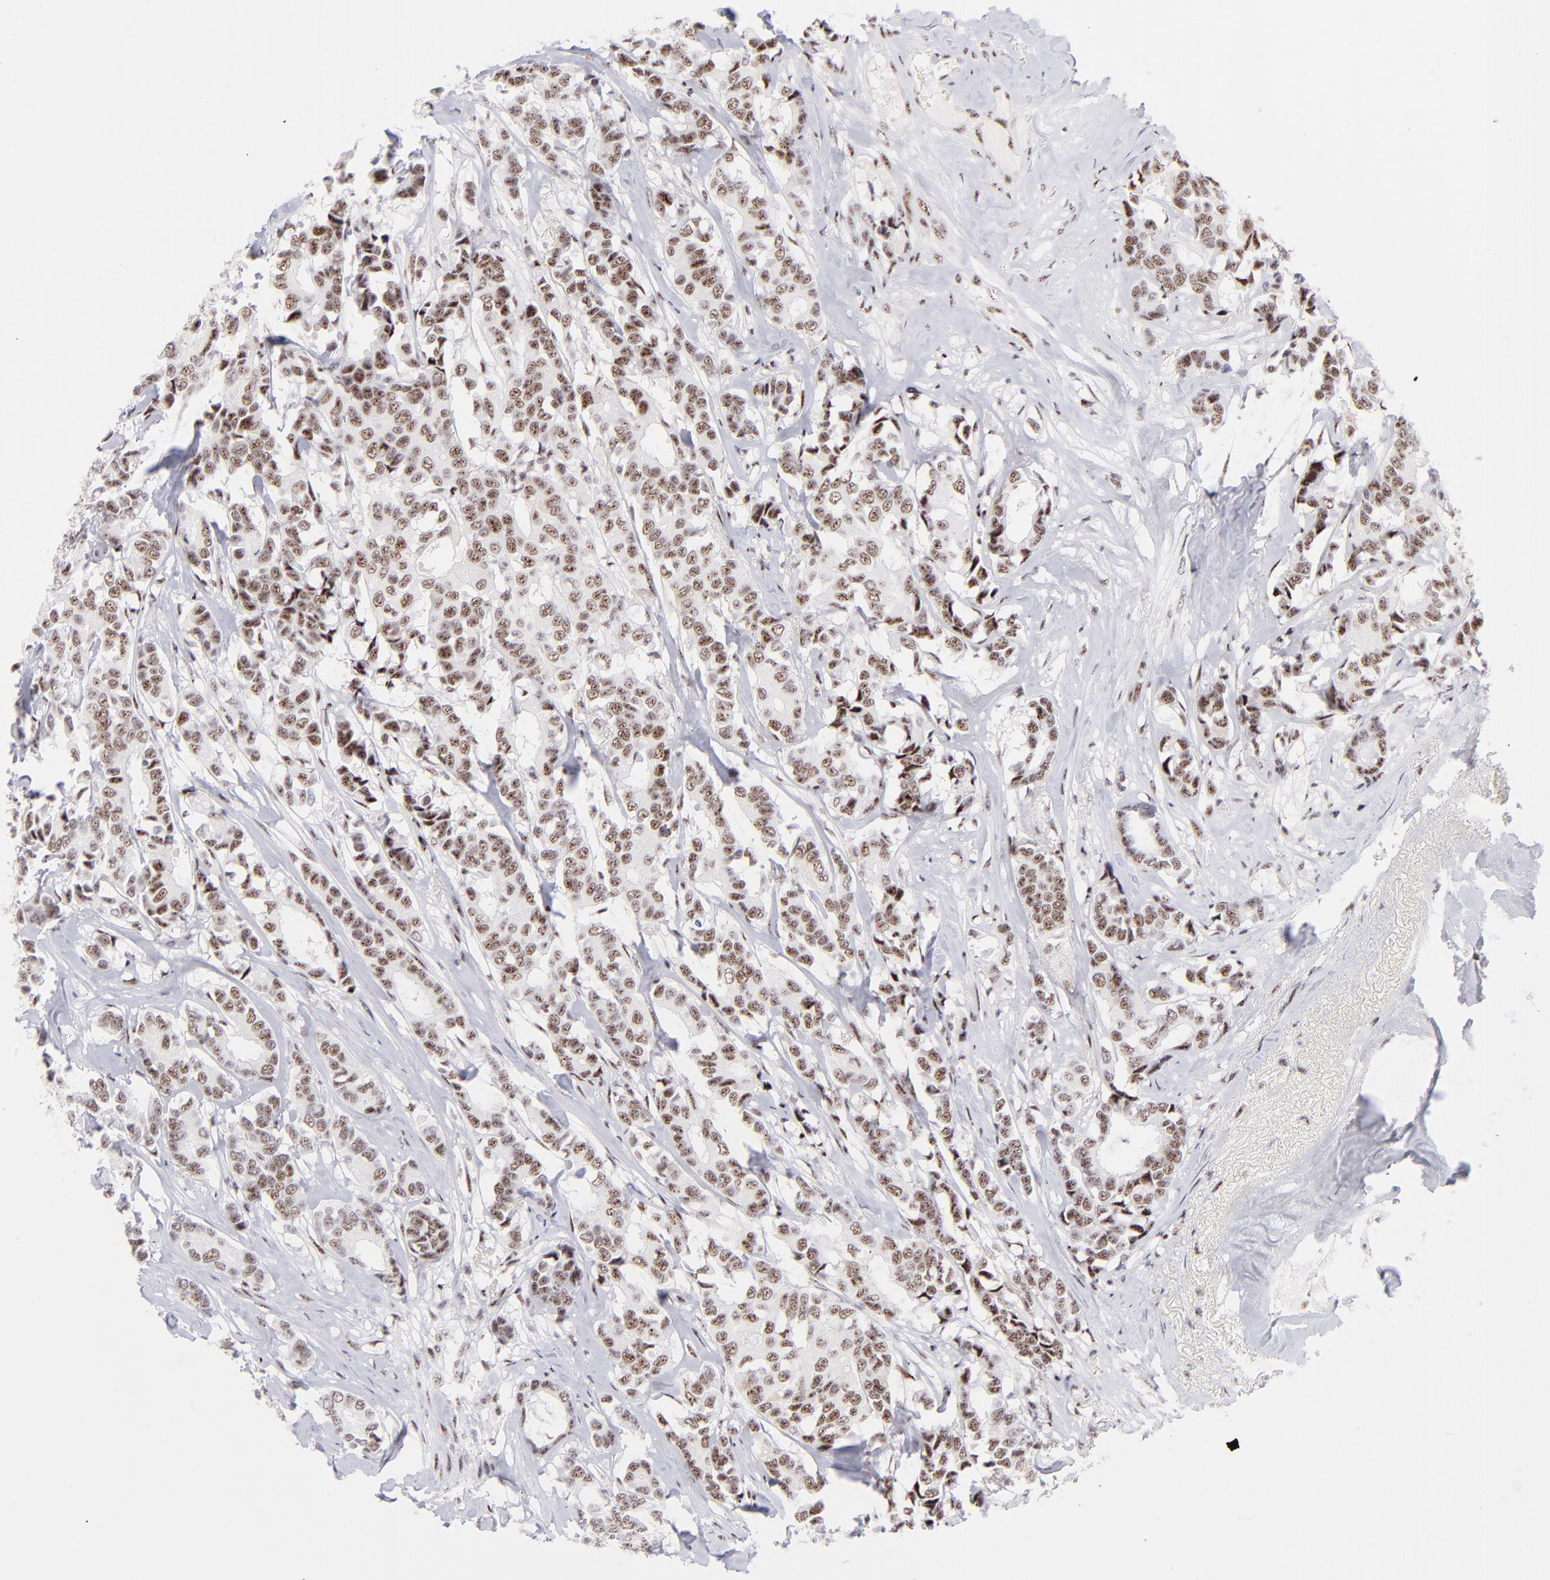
{"staining": {"intensity": "moderate", "quantity": ">75%", "location": "nuclear"}, "tissue": "breast cancer", "cell_type": "Tumor cells", "image_type": "cancer", "snomed": [{"axis": "morphology", "description": "Duct carcinoma"}, {"axis": "topography", "description": "Breast"}], "caption": "Protein staining by IHC shows moderate nuclear positivity in about >75% of tumor cells in breast cancer.", "gene": "CDC25C", "patient": {"sex": "female", "age": 87}}